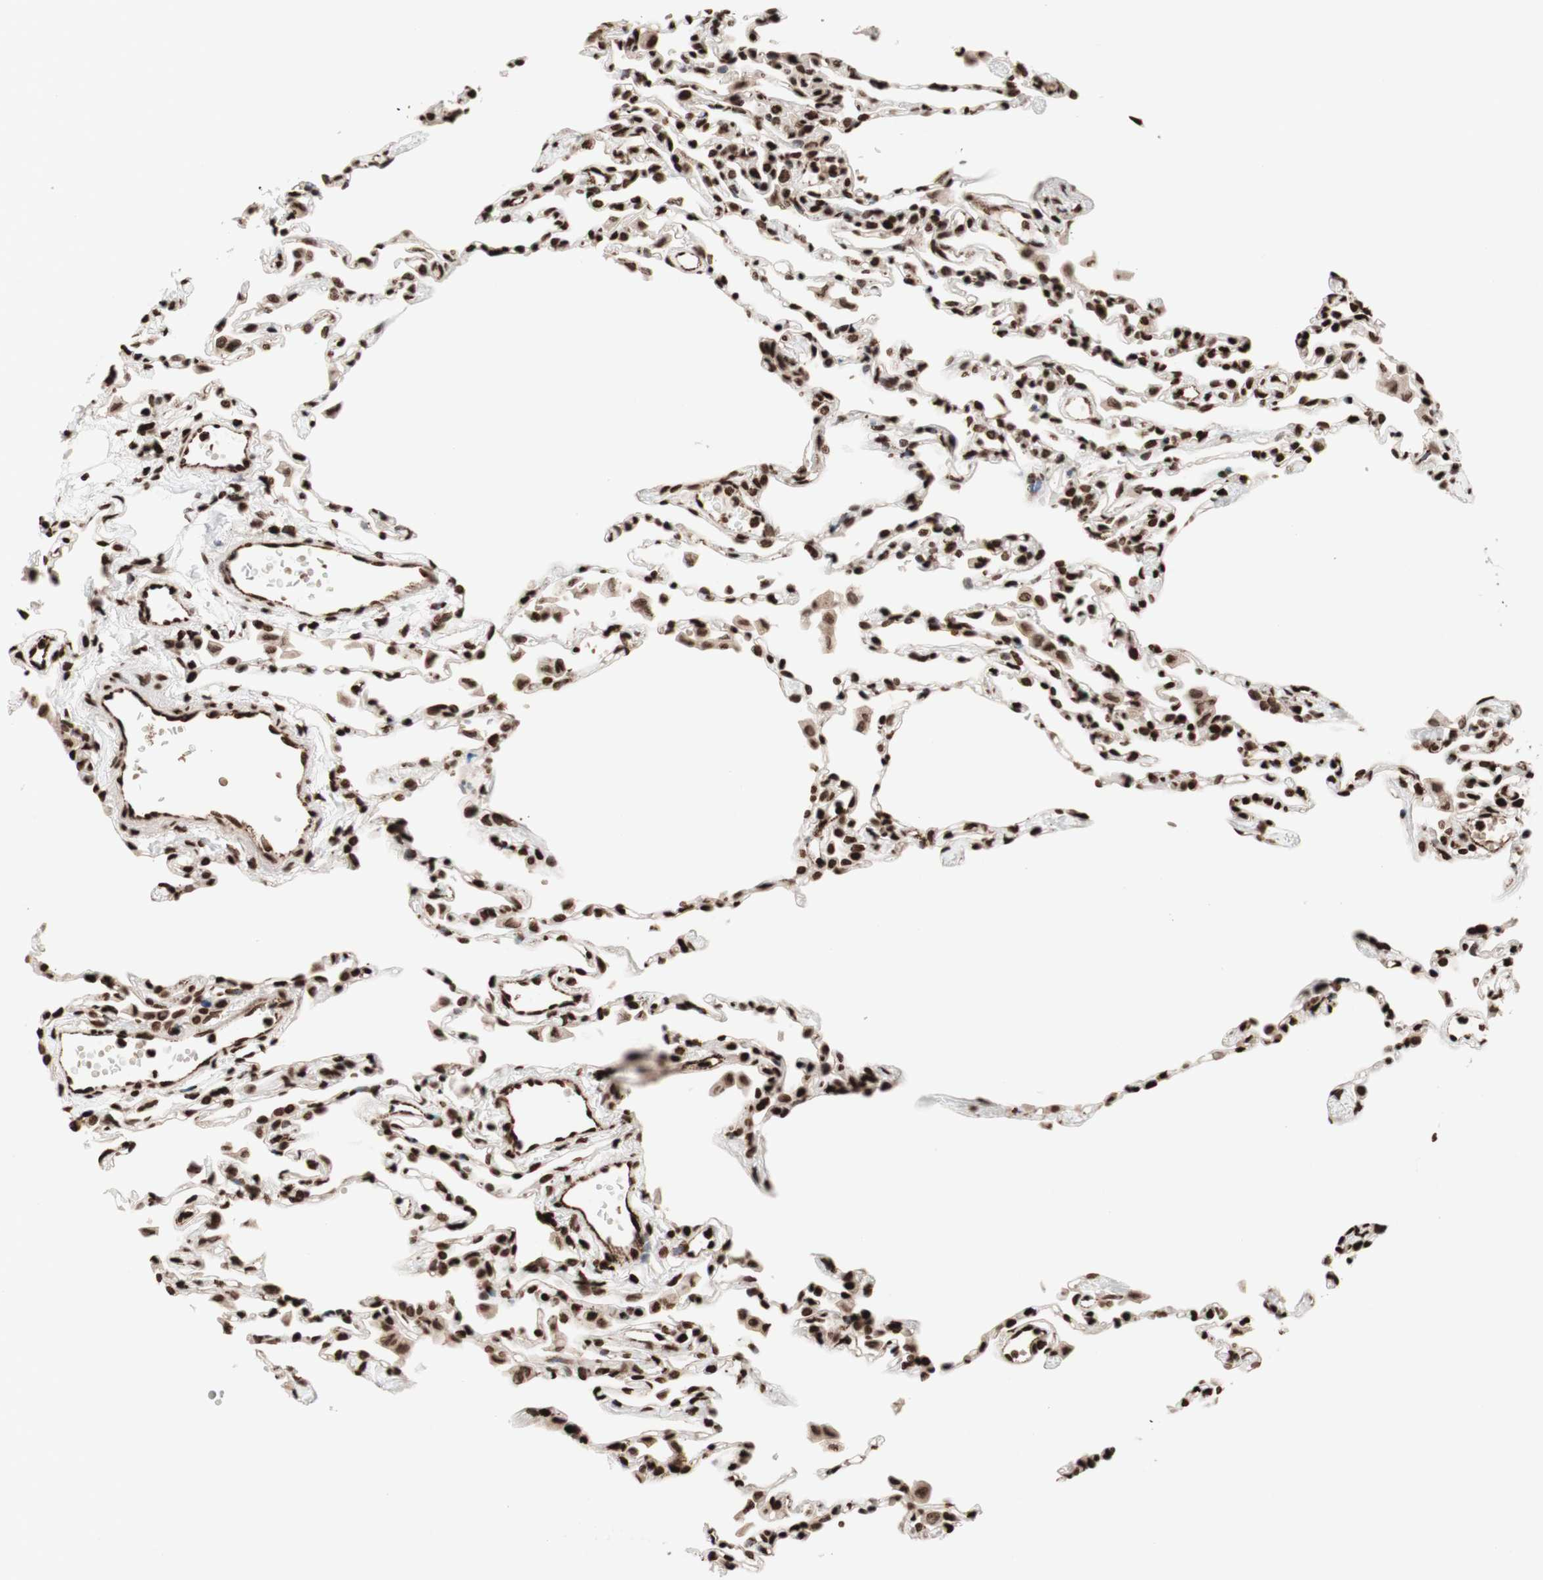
{"staining": {"intensity": "strong", "quantity": ">75%", "location": "nuclear"}, "tissue": "lung", "cell_type": "Alveolar cells", "image_type": "normal", "snomed": [{"axis": "morphology", "description": "Normal tissue, NOS"}, {"axis": "topography", "description": "Lung"}], "caption": "The image exhibits a brown stain indicating the presence of a protein in the nuclear of alveolar cells in lung. (DAB (3,3'-diaminobenzidine) IHC, brown staining for protein, blue staining for nuclei).", "gene": "NCAPD2", "patient": {"sex": "female", "age": 49}}